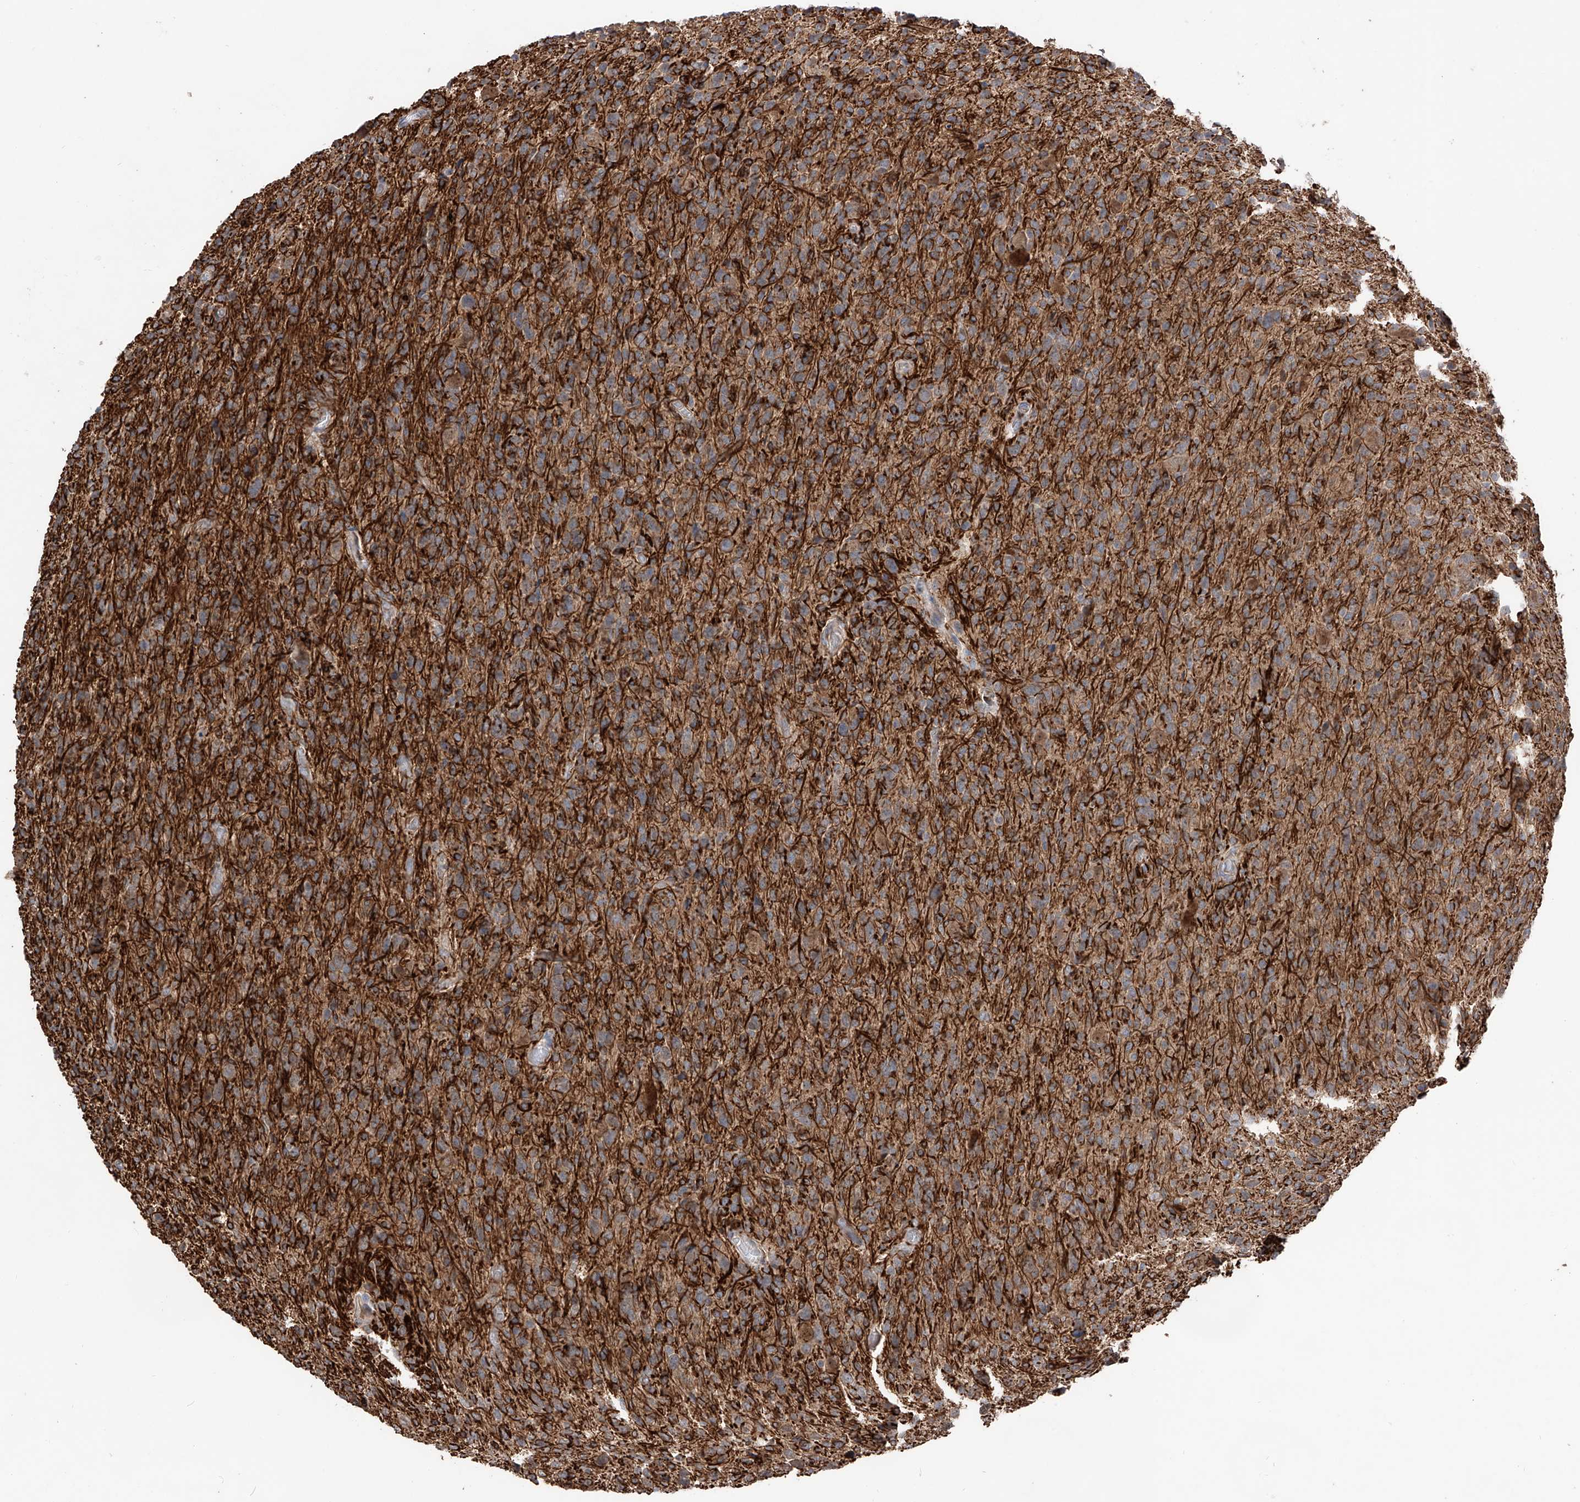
{"staining": {"intensity": "moderate", "quantity": ">75%", "location": "cytoplasmic/membranous"}, "tissue": "glioma", "cell_type": "Tumor cells", "image_type": "cancer", "snomed": [{"axis": "morphology", "description": "Glioma, malignant, High grade"}, {"axis": "topography", "description": "Brain"}], "caption": "An image of human glioma stained for a protein displays moderate cytoplasmic/membranous brown staining in tumor cells.", "gene": "EDN1", "patient": {"sex": "female", "age": 57}}